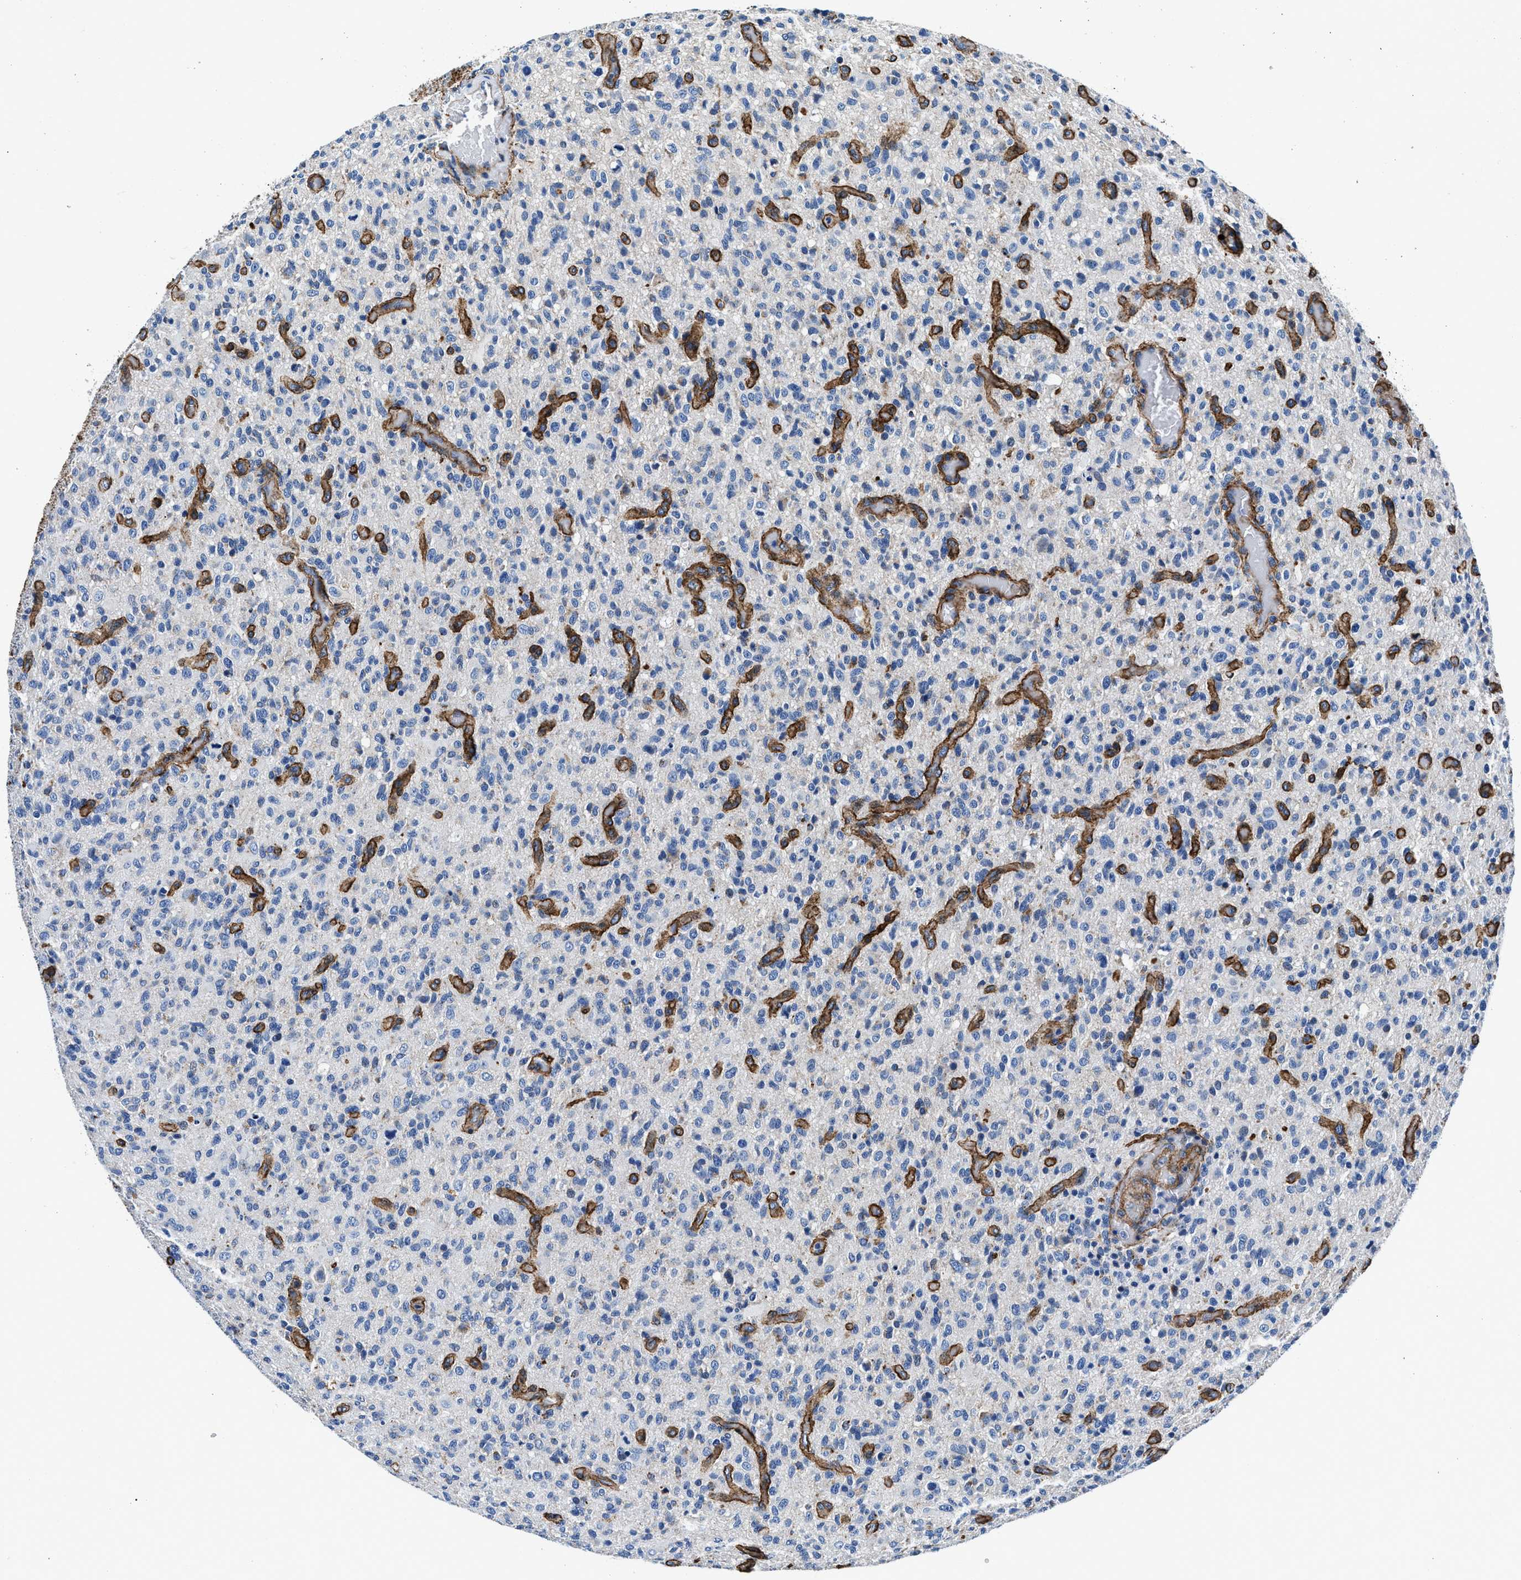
{"staining": {"intensity": "negative", "quantity": "none", "location": "none"}, "tissue": "glioma", "cell_type": "Tumor cells", "image_type": "cancer", "snomed": [{"axis": "morphology", "description": "Glioma, malignant, High grade"}, {"axis": "topography", "description": "Brain"}], "caption": "Malignant glioma (high-grade) stained for a protein using immunohistochemistry reveals no expression tumor cells.", "gene": "DAG1", "patient": {"sex": "male", "age": 71}}